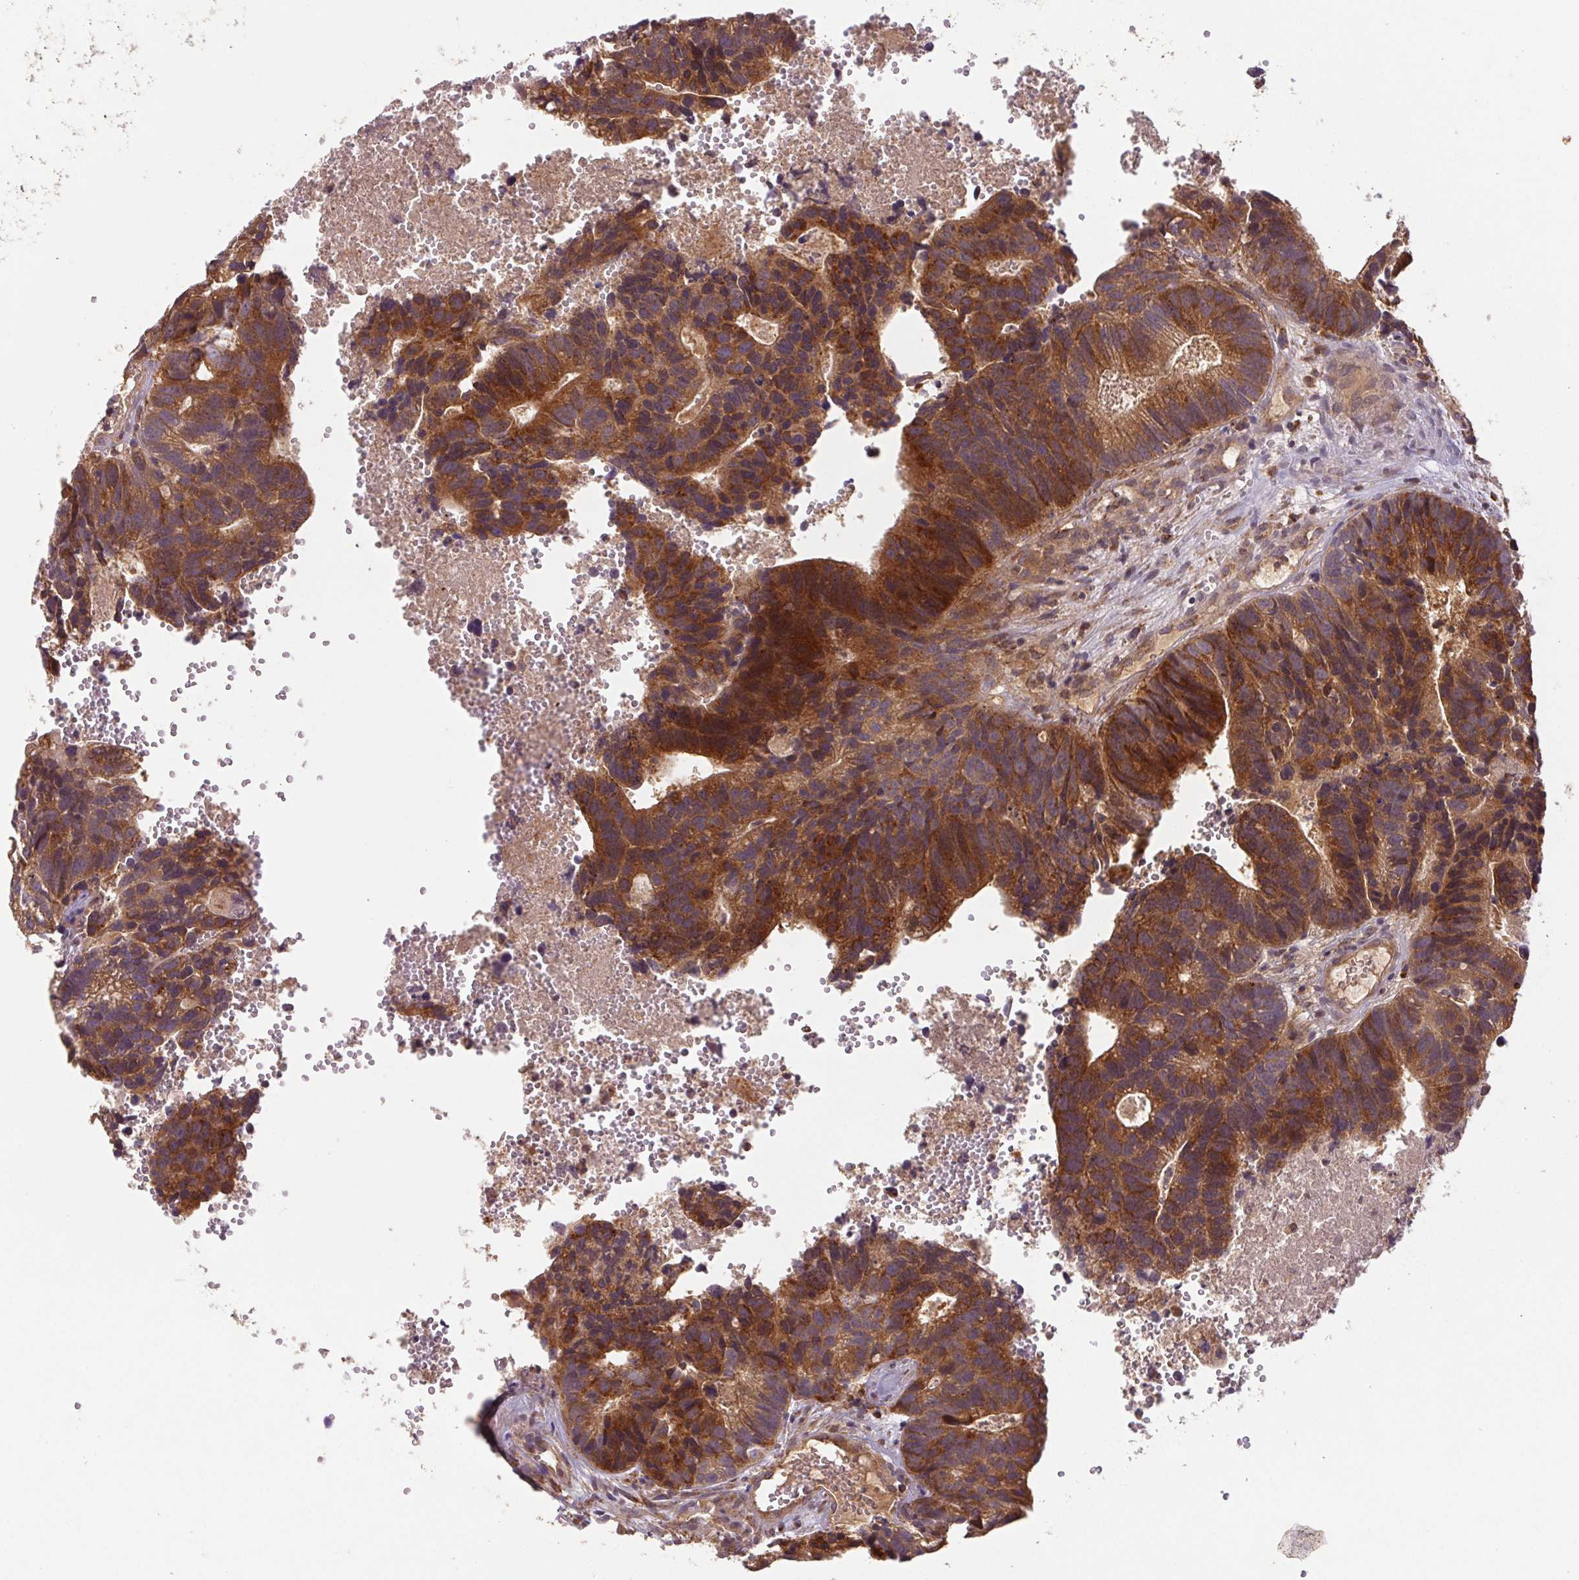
{"staining": {"intensity": "strong", "quantity": ">75%", "location": "cytoplasmic/membranous"}, "tissue": "head and neck cancer", "cell_type": "Tumor cells", "image_type": "cancer", "snomed": [{"axis": "morphology", "description": "Adenocarcinoma, NOS"}, {"axis": "topography", "description": "Head-Neck"}], "caption": "A high-resolution histopathology image shows IHC staining of head and neck cancer, which displays strong cytoplasmic/membranous positivity in about >75% of tumor cells. (DAB IHC with brightfield microscopy, high magnification).", "gene": "MTHFD1", "patient": {"sex": "male", "age": 62}}